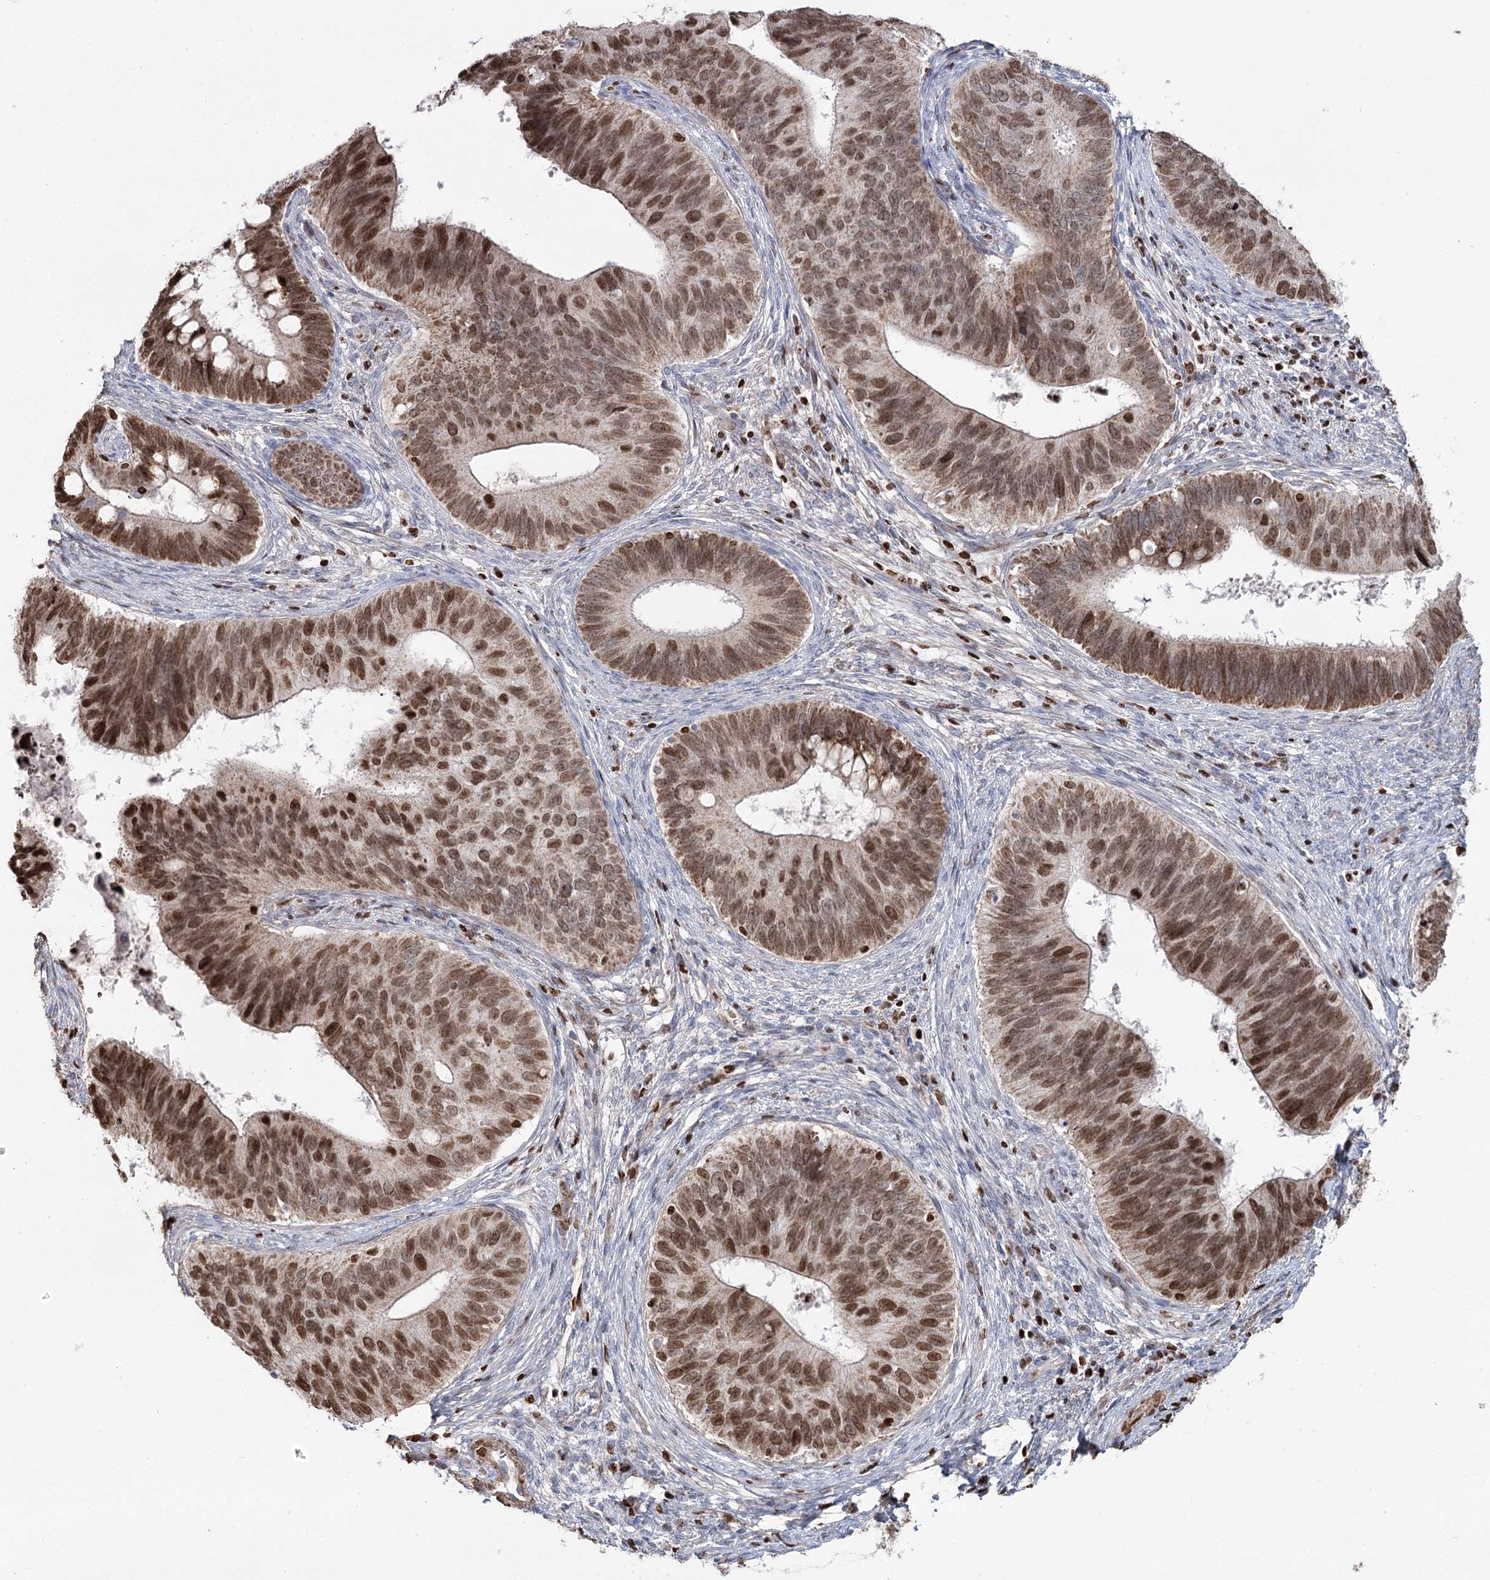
{"staining": {"intensity": "moderate", "quantity": ">75%", "location": "nuclear"}, "tissue": "cervical cancer", "cell_type": "Tumor cells", "image_type": "cancer", "snomed": [{"axis": "morphology", "description": "Adenocarcinoma, NOS"}, {"axis": "topography", "description": "Cervix"}], "caption": "Human adenocarcinoma (cervical) stained for a protein (brown) displays moderate nuclear positive expression in about >75% of tumor cells.", "gene": "PDHX", "patient": {"sex": "female", "age": 42}}